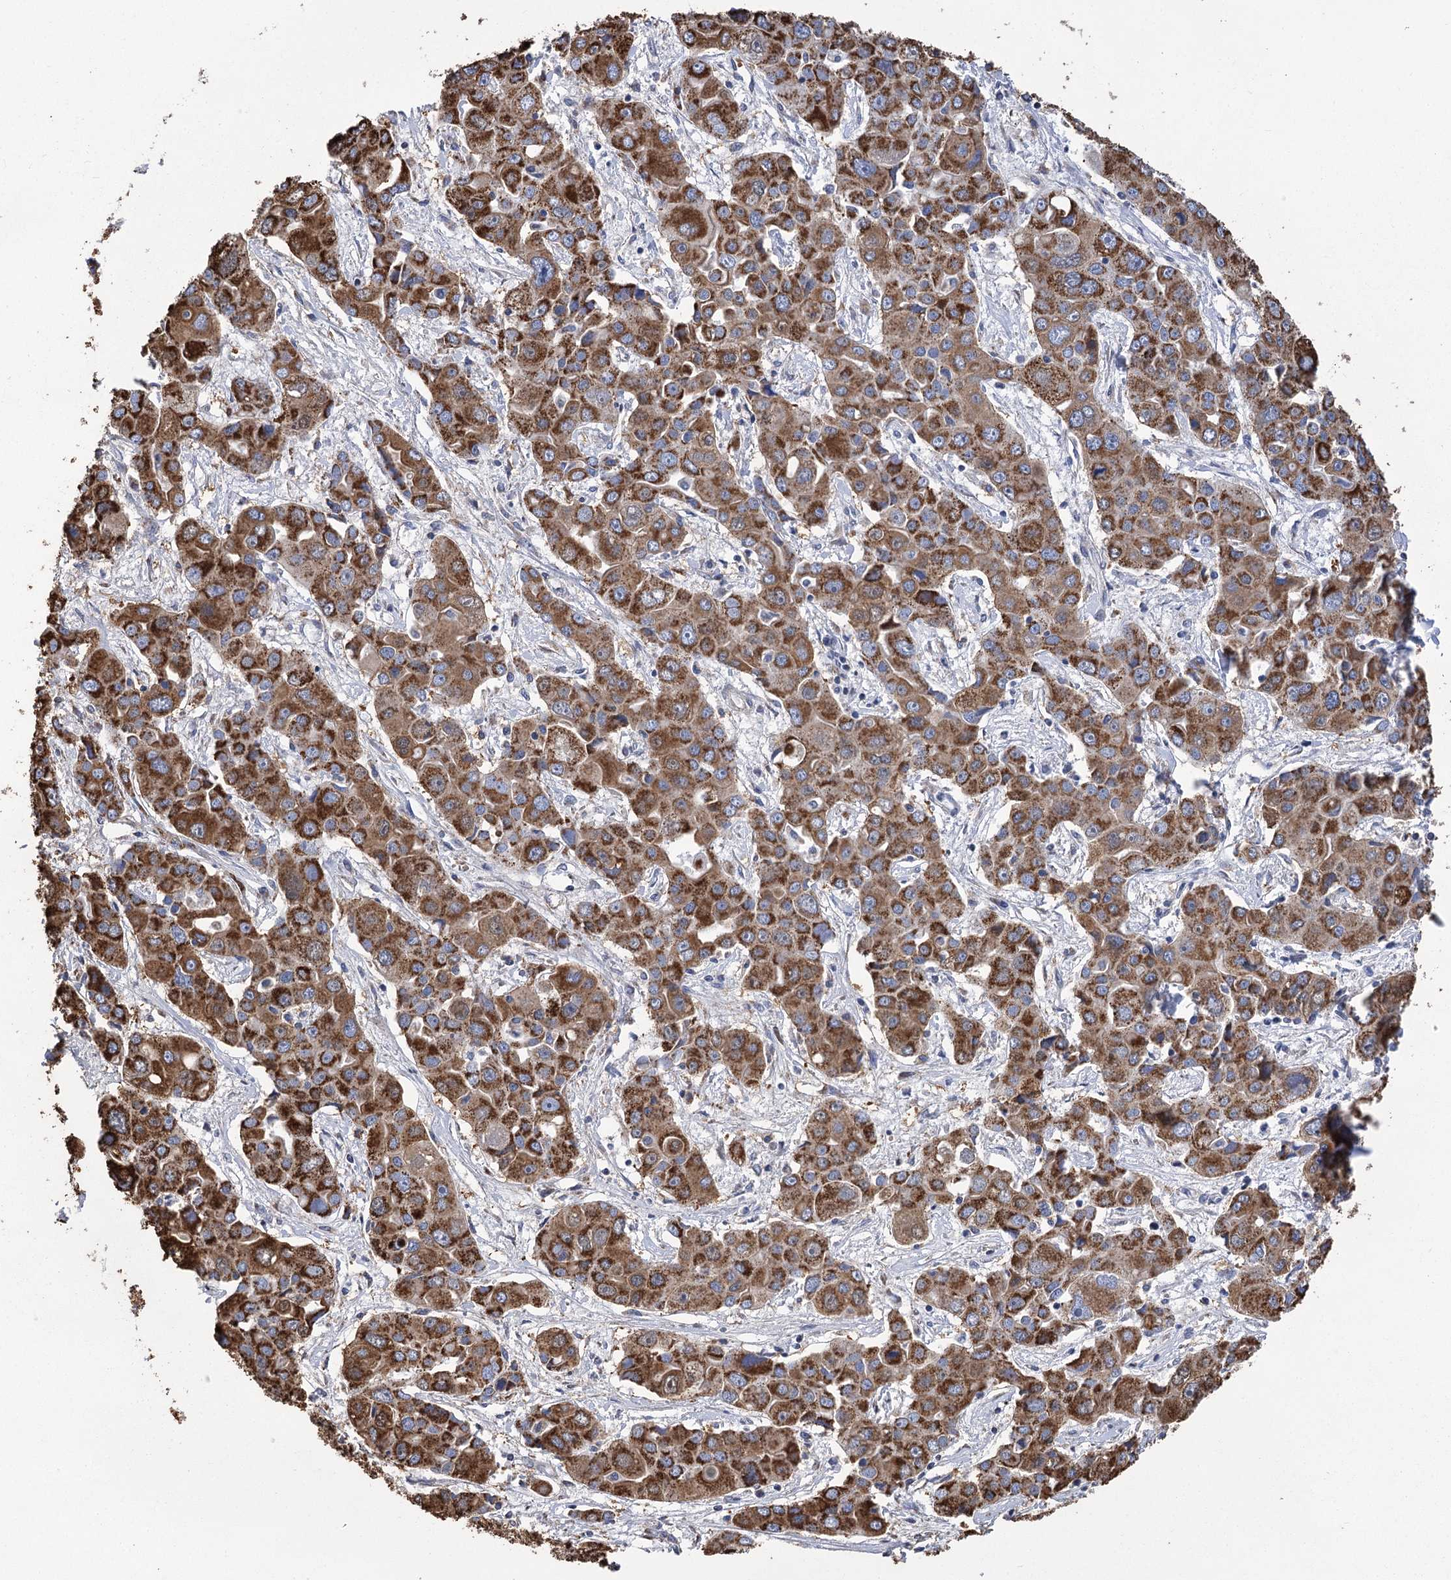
{"staining": {"intensity": "strong", "quantity": ">75%", "location": "cytoplasmic/membranous"}, "tissue": "liver cancer", "cell_type": "Tumor cells", "image_type": "cancer", "snomed": [{"axis": "morphology", "description": "Cholangiocarcinoma"}, {"axis": "topography", "description": "Liver"}], "caption": "IHC of human liver cholangiocarcinoma reveals high levels of strong cytoplasmic/membranous expression in about >75% of tumor cells. (DAB (3,3'-diaminobenzidine) IHC, brown staining for protein, blue staining for nuclei).", "gene": "CCDC73", "patient": {"sex": "male", "age": 67}}